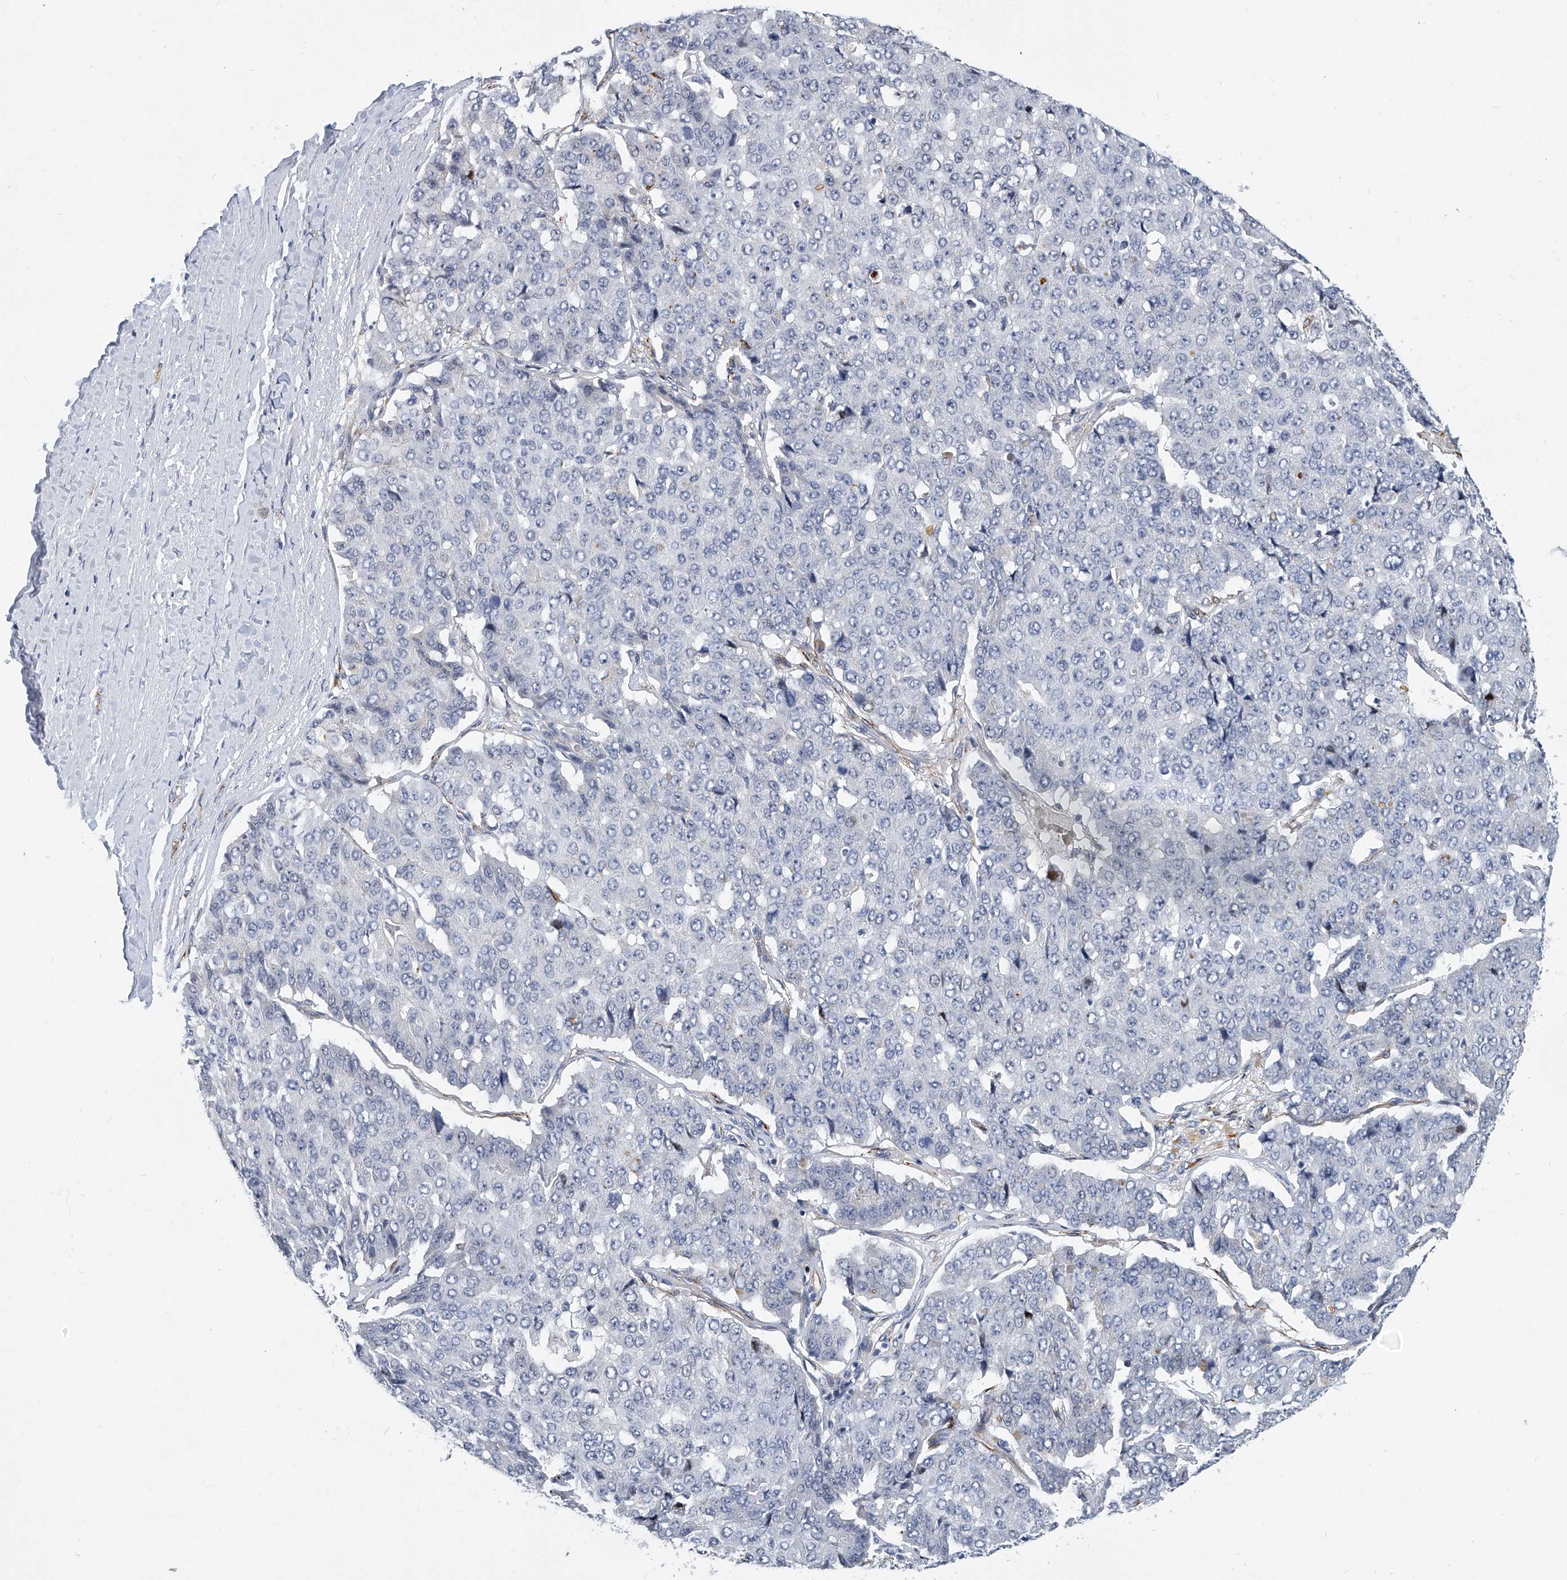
{"staining": {"intensity": "negative", "quantity": "none", "location": "none"}, "tissue": "pancreatic cancer", "cell_type": "Tumor cells", "image_type": "cancer", "snomed": [{"axis": "morphology", "description": "Adenocarcinoma, NOS"}, {"axis": "topography", "description": "Pancreas"}], "caption": "This image is of pancreatic cancer (adenocarcinoma) stained with IHC to label a protein in brown with the nuclei are counter-stained blue. There is no expression in tumor cells.", "gene": "KIRREL1", "patient": {"sex": "male", "age": 50}}